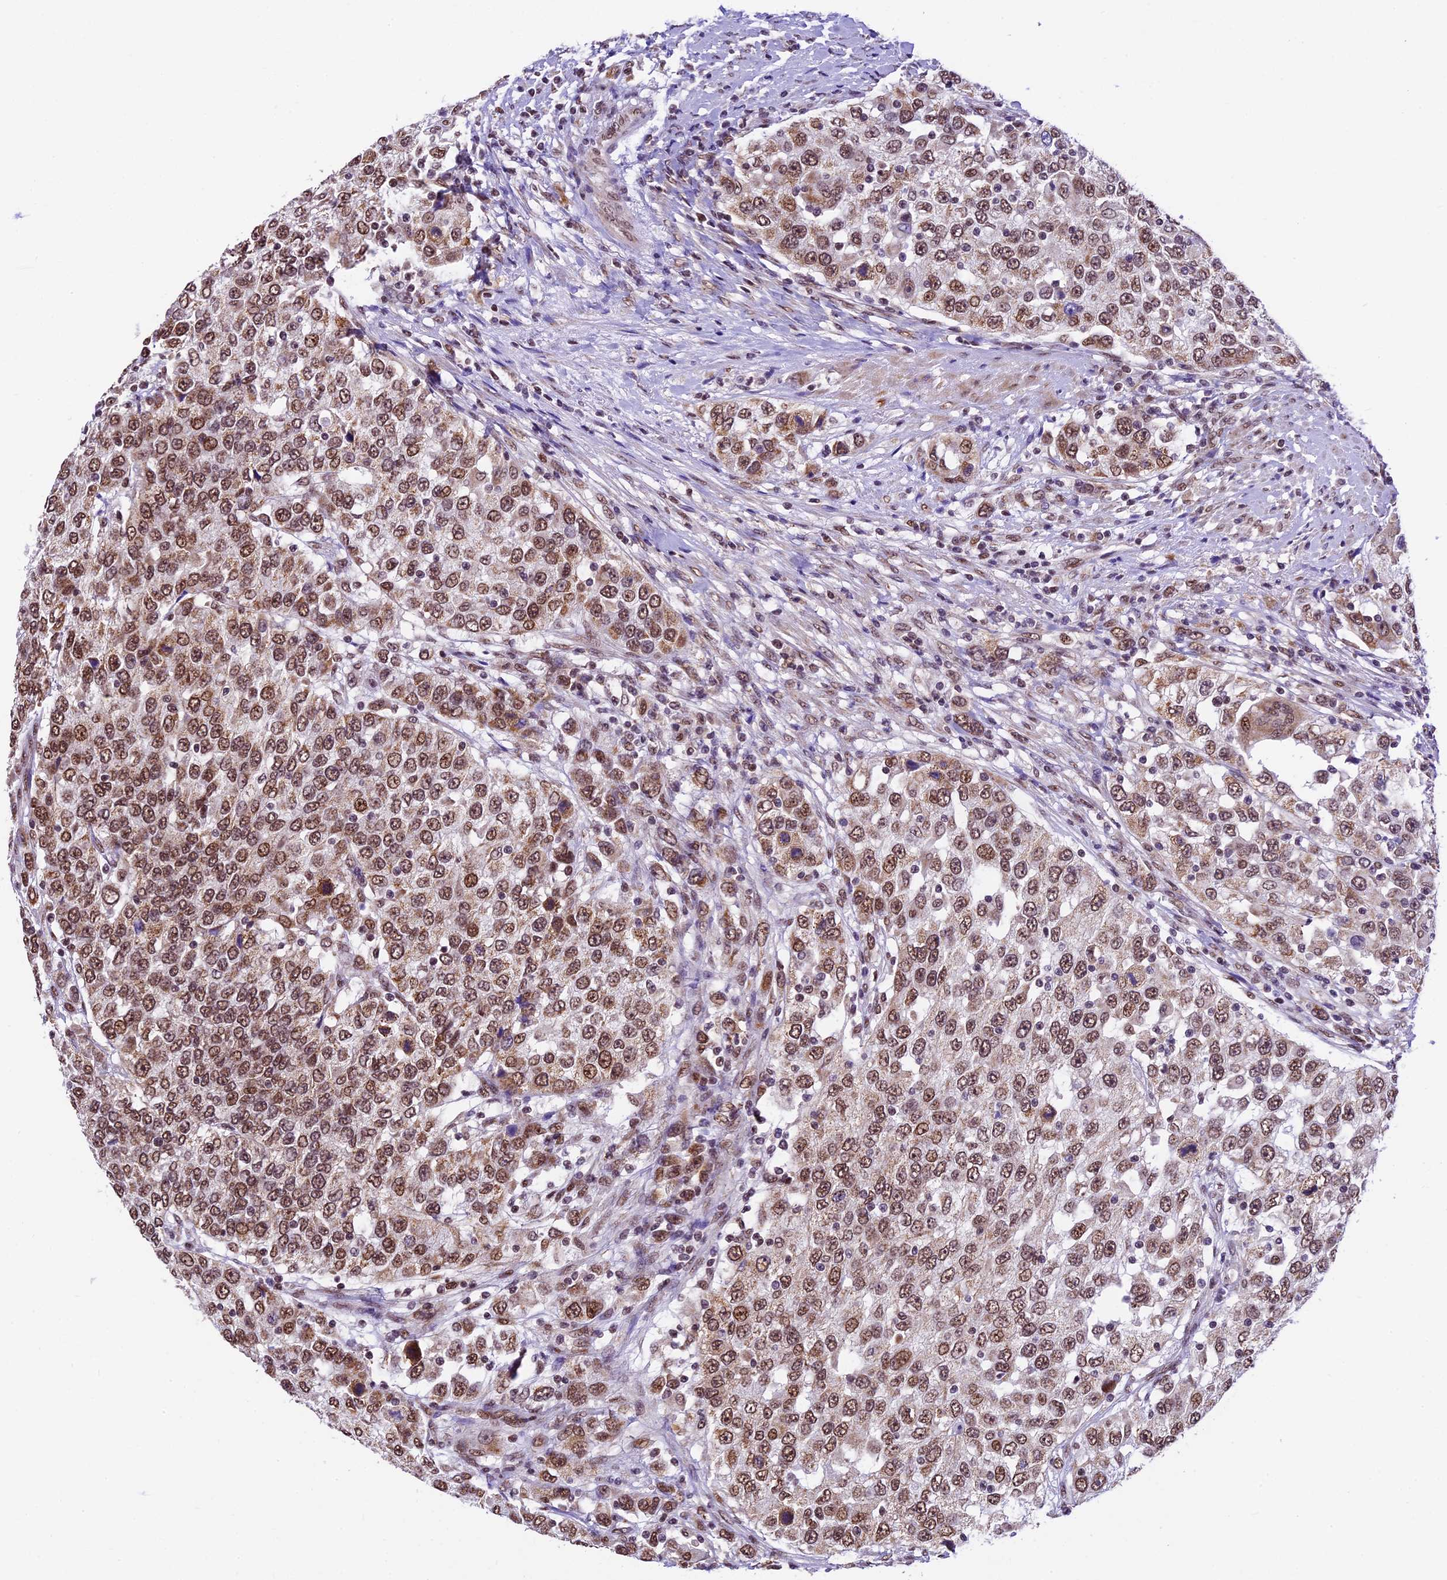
{"staining": {"intensity": "moderate", "quantity": ">75%", "location": "nuclear"}, "tissue": "urothelial cancer", "cell_type": "Tumor cells", "image_type": "cancer", "snomed": [{"axis": "morphology", "description": "Urothelial carcinoma, High grade"}, {"axis": "topography", "description": "Urinary bladder"}], "caption": "A brown stain shows moderate nuclear staining of a protein in urothelial carcinoma (high-grade) tumor cells. (Brightfield microscopy of DAB IHC at high magnification).", "gene": "CARS2", "patient": {"sex": "female", "age": 80}}